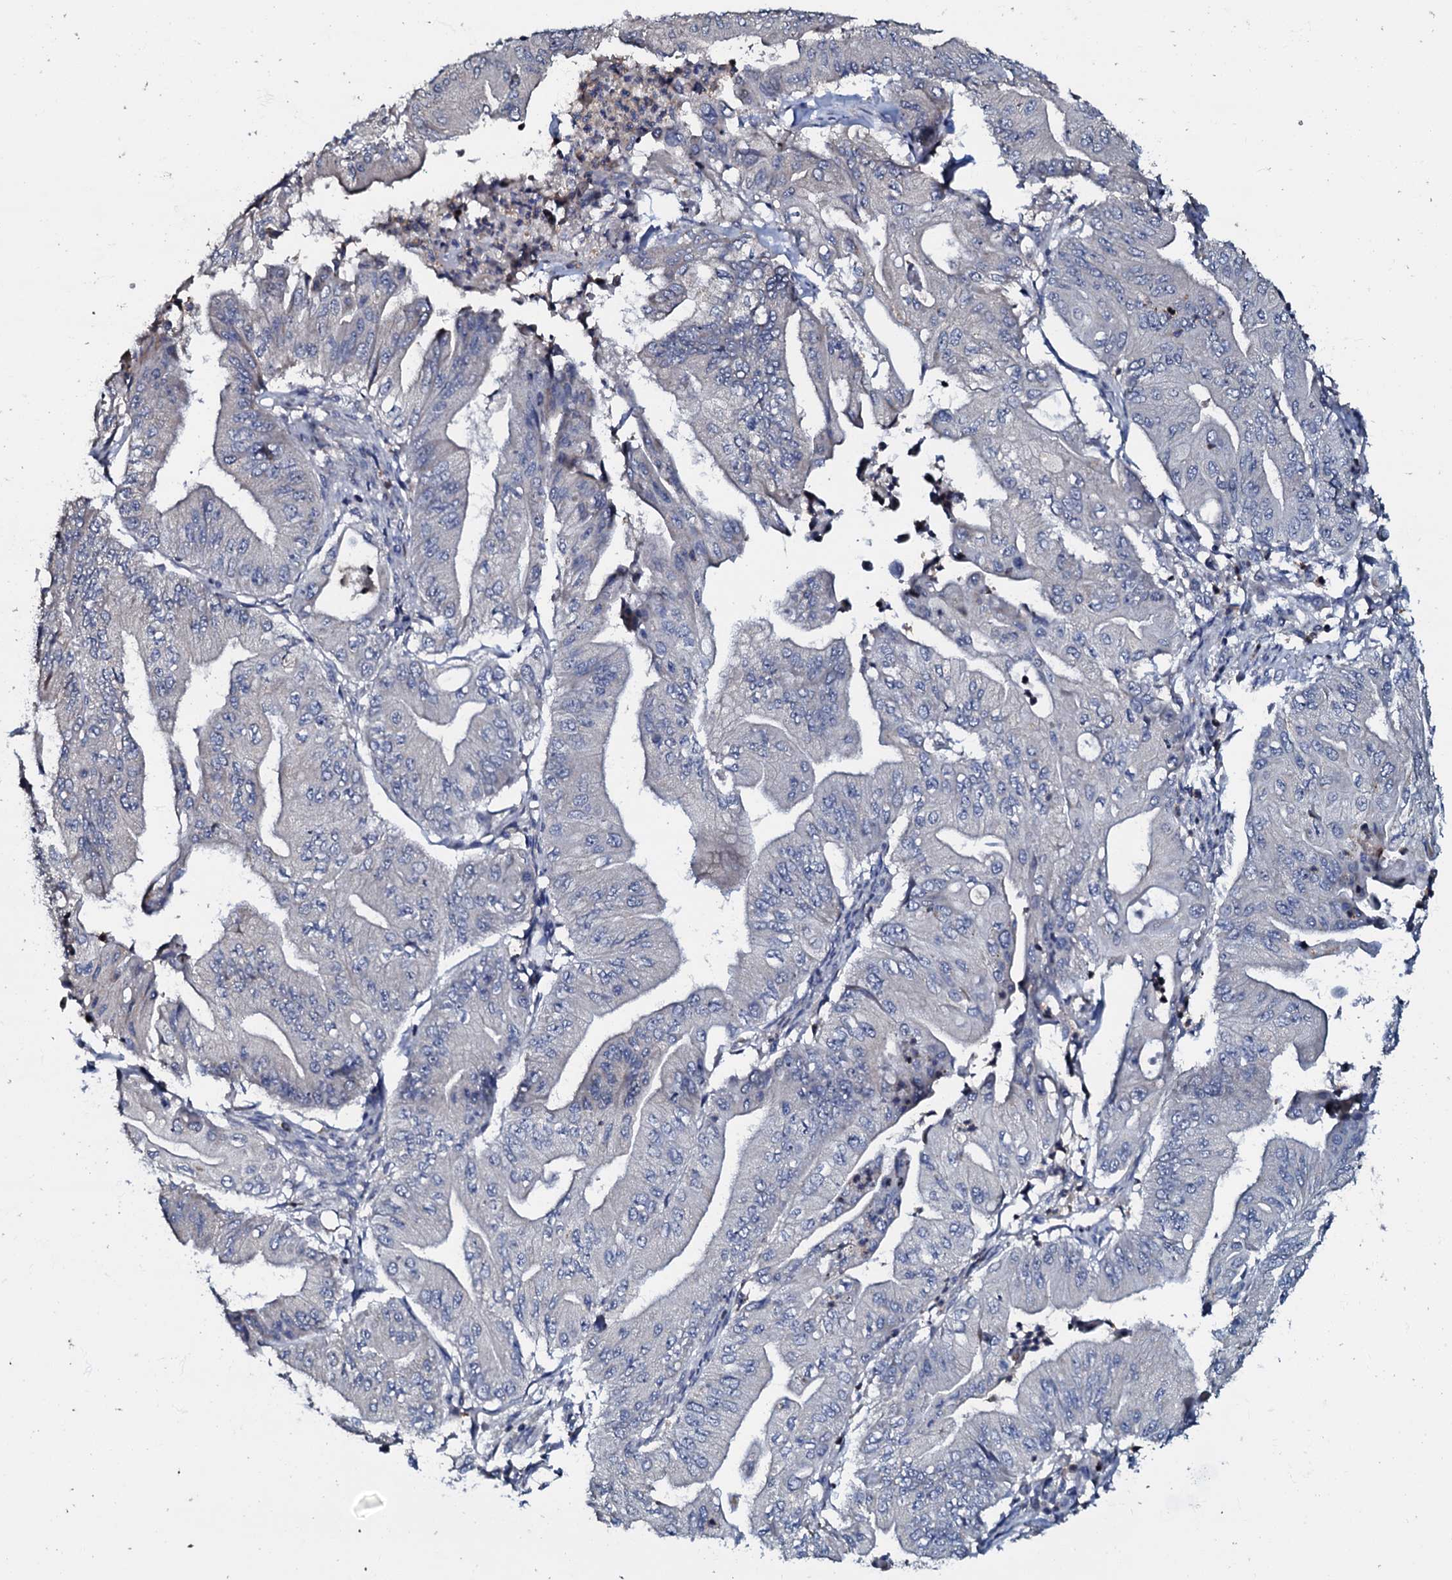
{"staining": {"intensity": "negative", "quantity": "none", "location": "none"}, "tissue": "pancreatic cancer", "cell_type": "Tumor cells", "image_type": "cancer", "snomed": [{"axis": "morphology", "description": "Adenocarcinoma, NOS"}, {"axis": "topography", "description": "Pancreas"}], "caption": "IHC of pancreatic cancer (adenocarcinoma) displays no staining in tumor cells.", "gene": "CPNE2", "patient": {"sex": "female", "age": 77}}